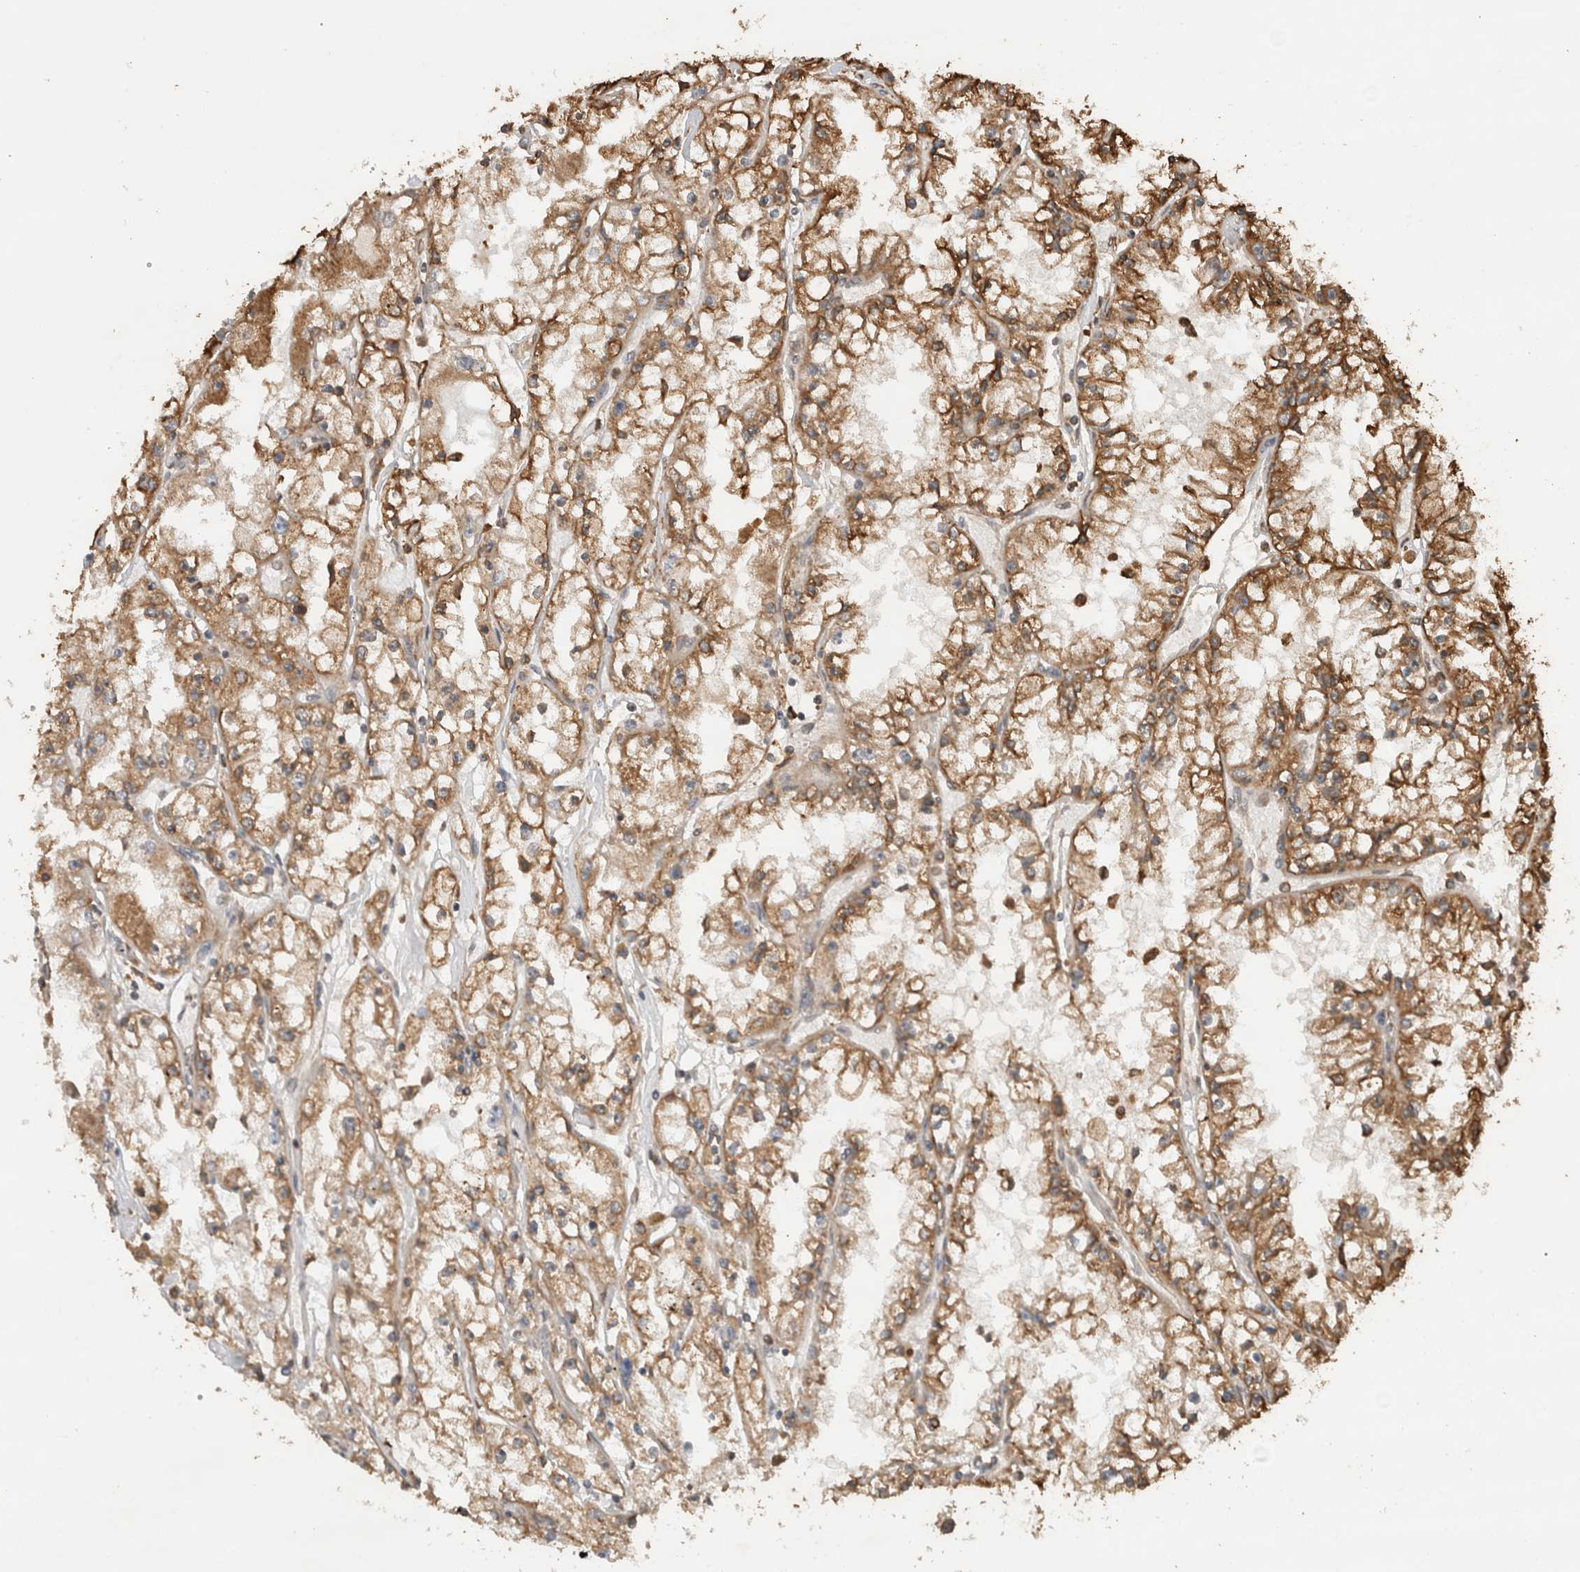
{"staining": {"intensity": "moderate", "quantity": ">75%", "location": "cytoplasmic/membranous"}, "tissue": "renal cancer", "cell_type": "Tumor cells", "image_type": "cancer", "snomed": [{"axis": "morphology", "description": "Adenocarcinoma, NOS"}, {"axis": "topography", "description": "Kidney"}], "caption": "Moderate cytoplasmic/membranous positivity for a protein is appreciated in approximately >75% of tumor cells of adenocarcinoma (renal) using immunohistochemistry (IHC).", "gene": "OTUD7B", "patient": {"sex": "male", "age": 56}}